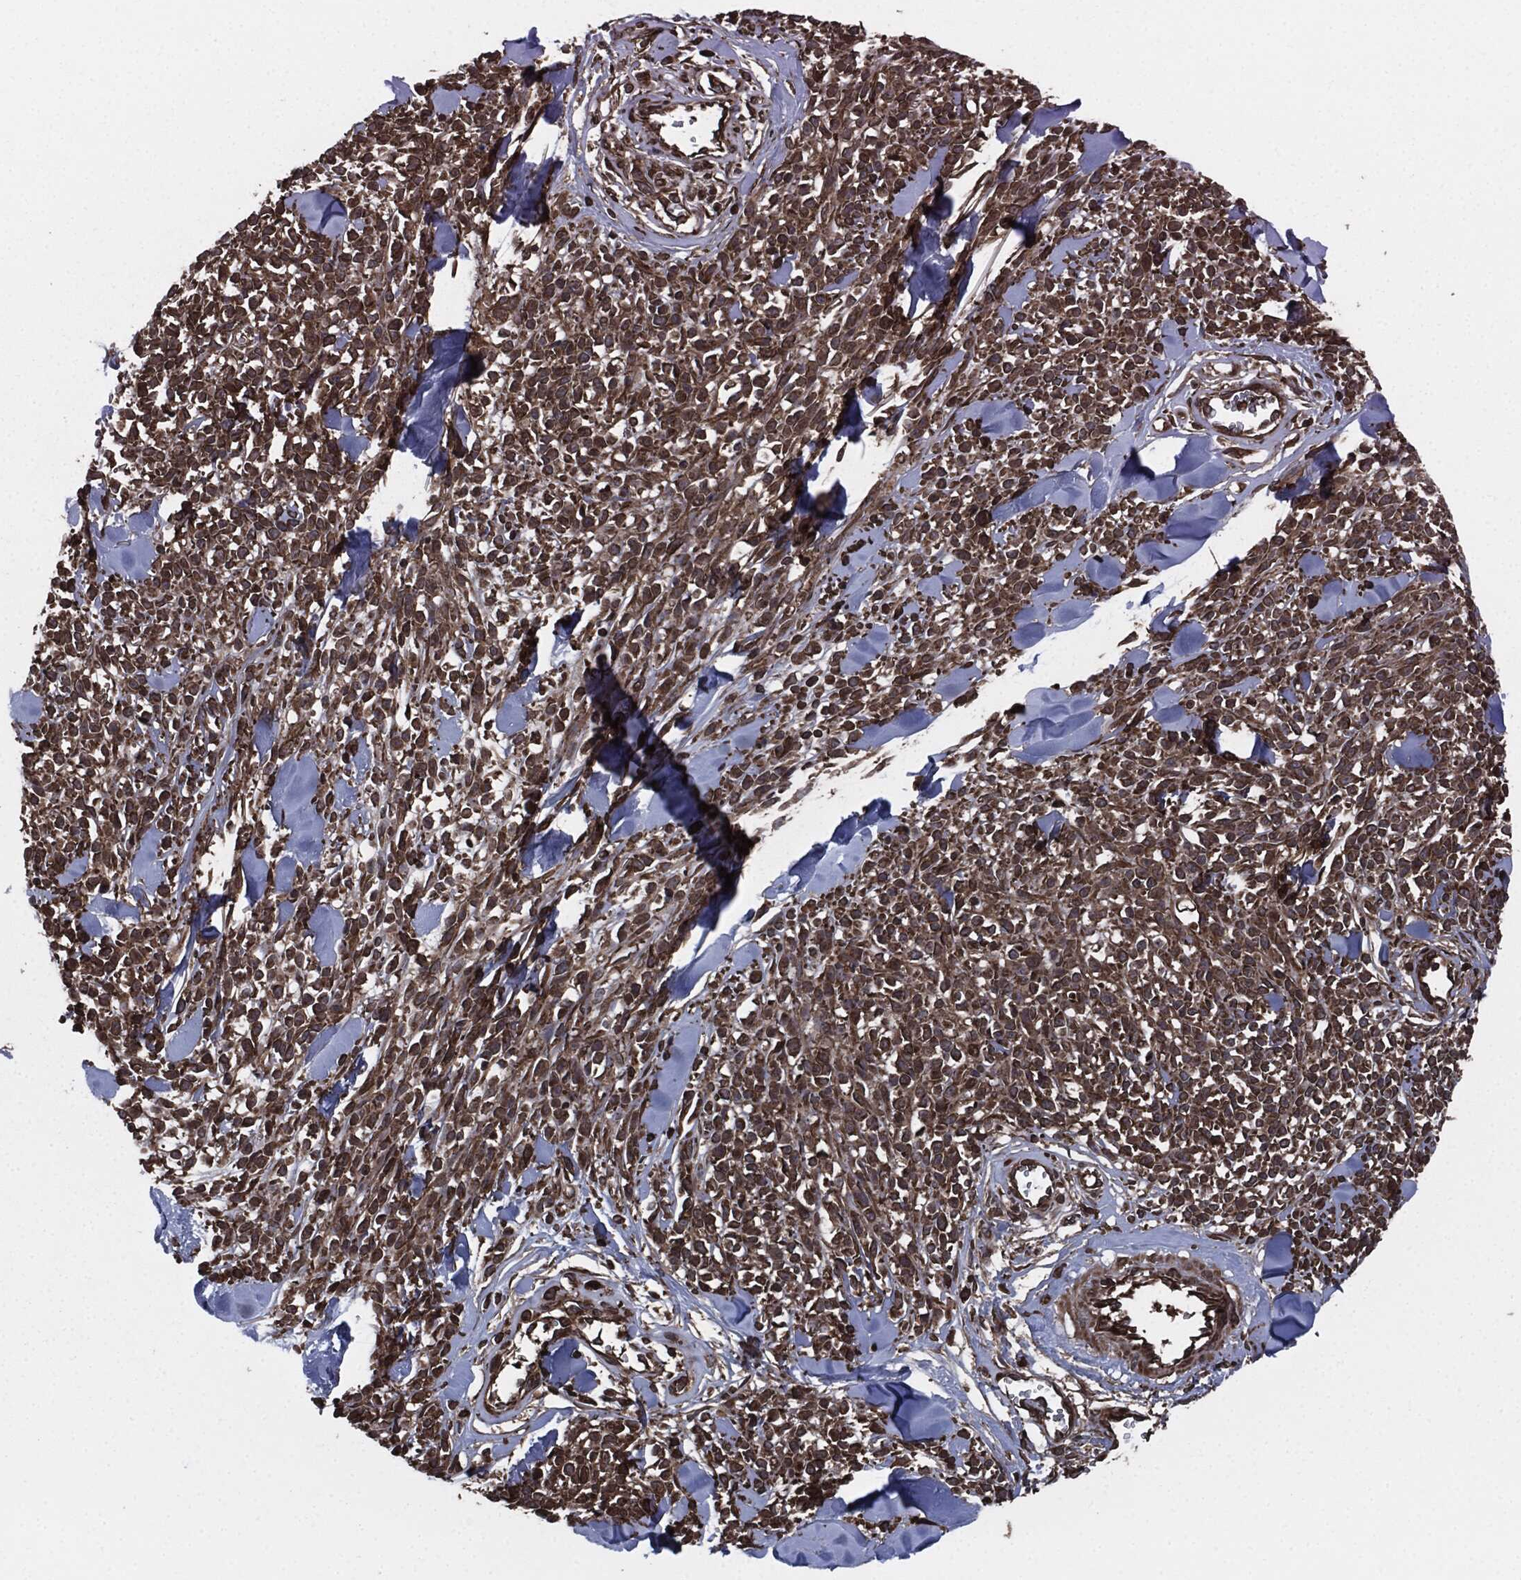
{"staining": {"intensity": "strong", "quantity": ">75%", "location": "cytoplasmic/membranous"}, "tissue": "melanoma", "cell_type": "Tumor cells", "image_type": "cancer", "snomed": [{"axis": "morphology", "description": "Malignant melanoma, NOS"}, {"axis": "topography", "description": "Skin"}, {"axis": "topography", "description": "Skin of trunk"}], "caption": "A high-resolution photomicrograph shows immunohistochemistry staining of malignant melanoma, which exhibits strong cytoplasmic/membranous expression in approximately >75% of tumor cells. (Stains: DAB in brown, nuclei in blue, Microscopy: brightfield microscopy at high magnification).", "gene": "RAP1GDS1", "patient": {"sex": "male", "age": 74}}